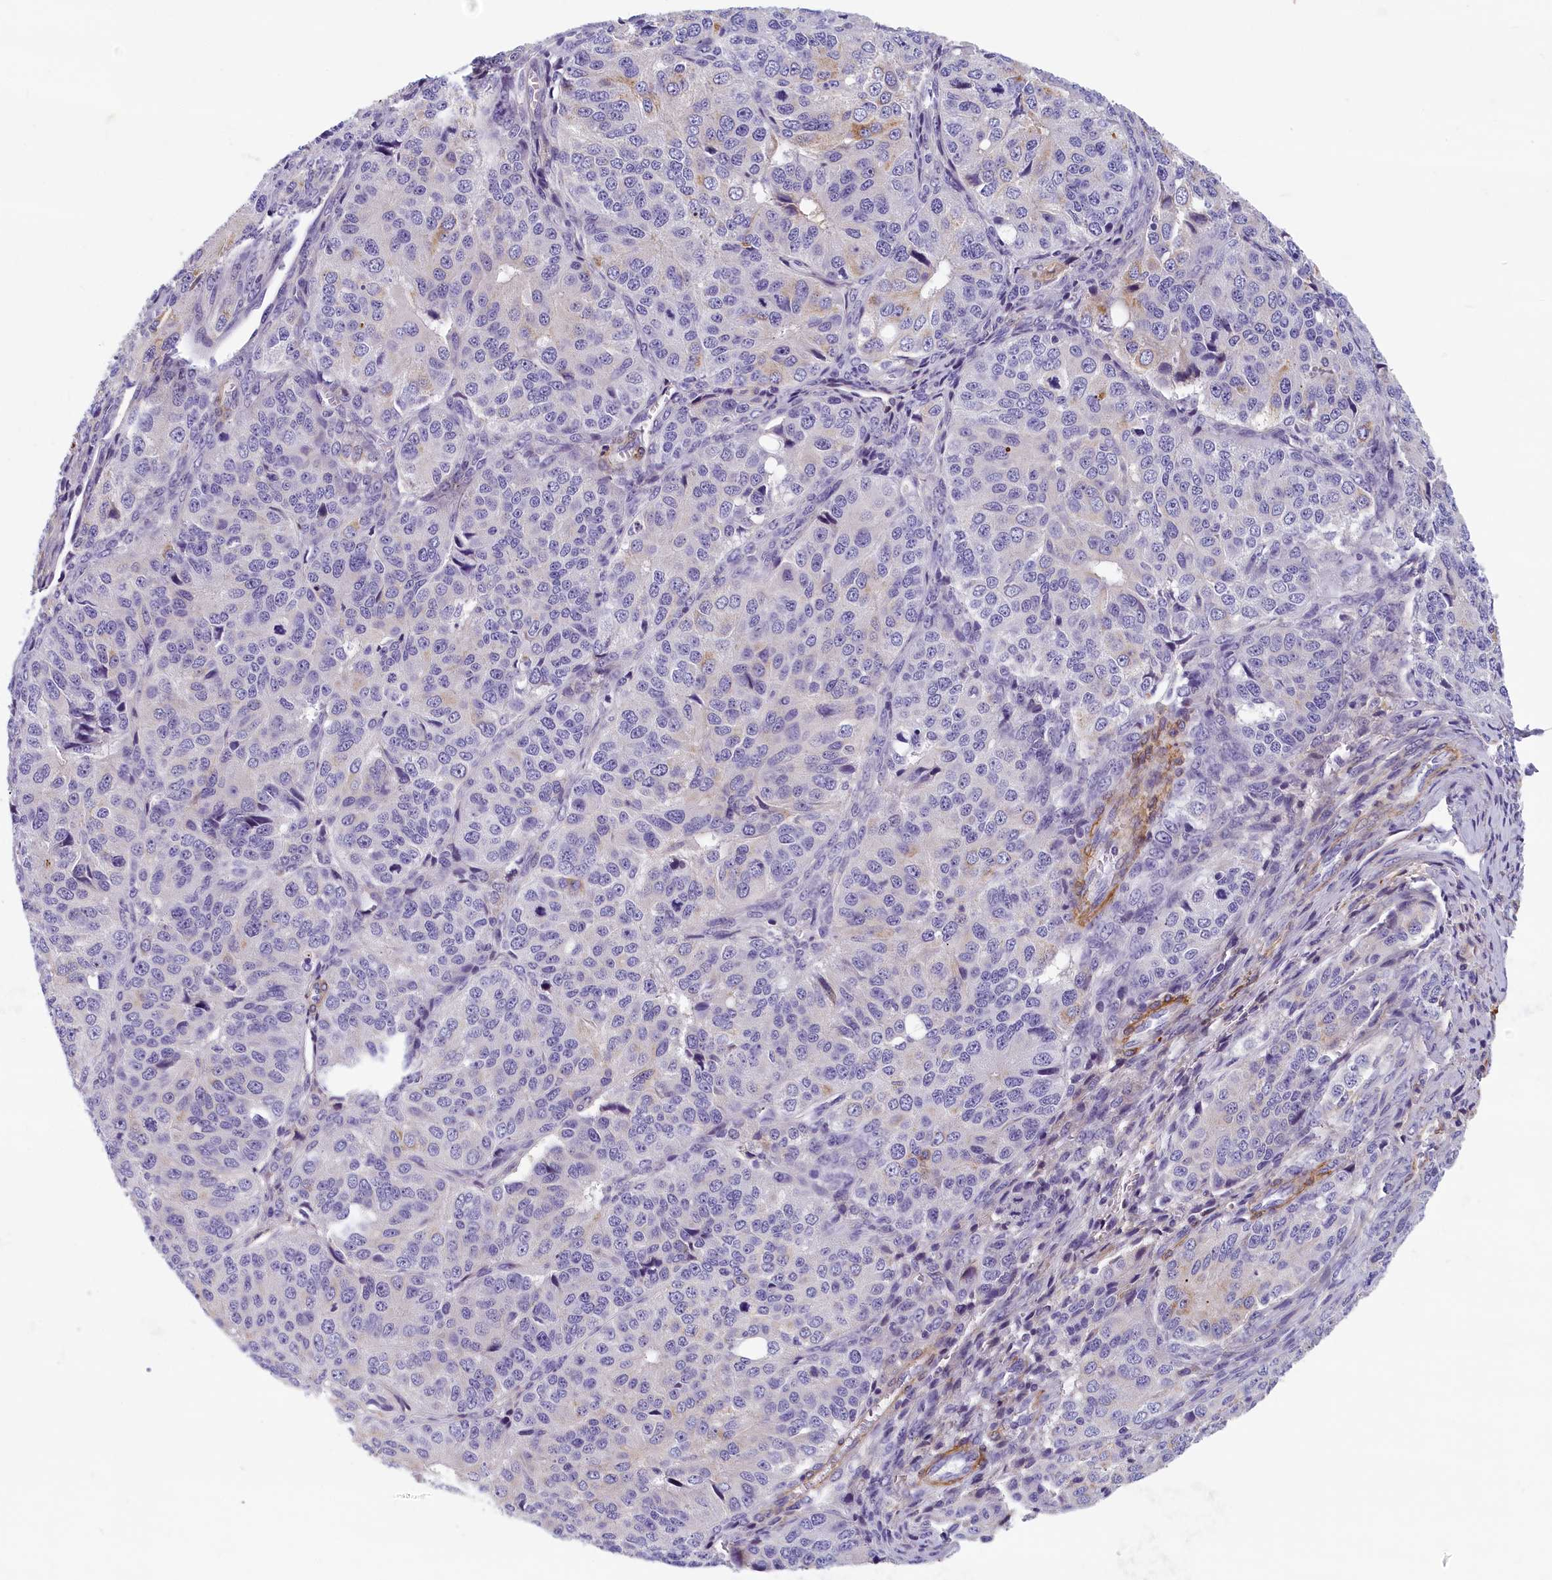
{"staining": {"intensity": "negative", "quantity": "none", "location": "none"}, "tissue": "ovarian cancer", "cell_type": "Tumor cells", "image_type": "cancer", "snomed": [{"axis": "morphology", "description": "Carcinoma, endometroid"}, {"axis": "topography", "description": "Ovary"}], "caption": "Tumor cells are negative for brown protein staining in endometroid carcinoma (ovarian).", "gene": "BCL2L13", "patient": {"sex": "female", "age": 51}}